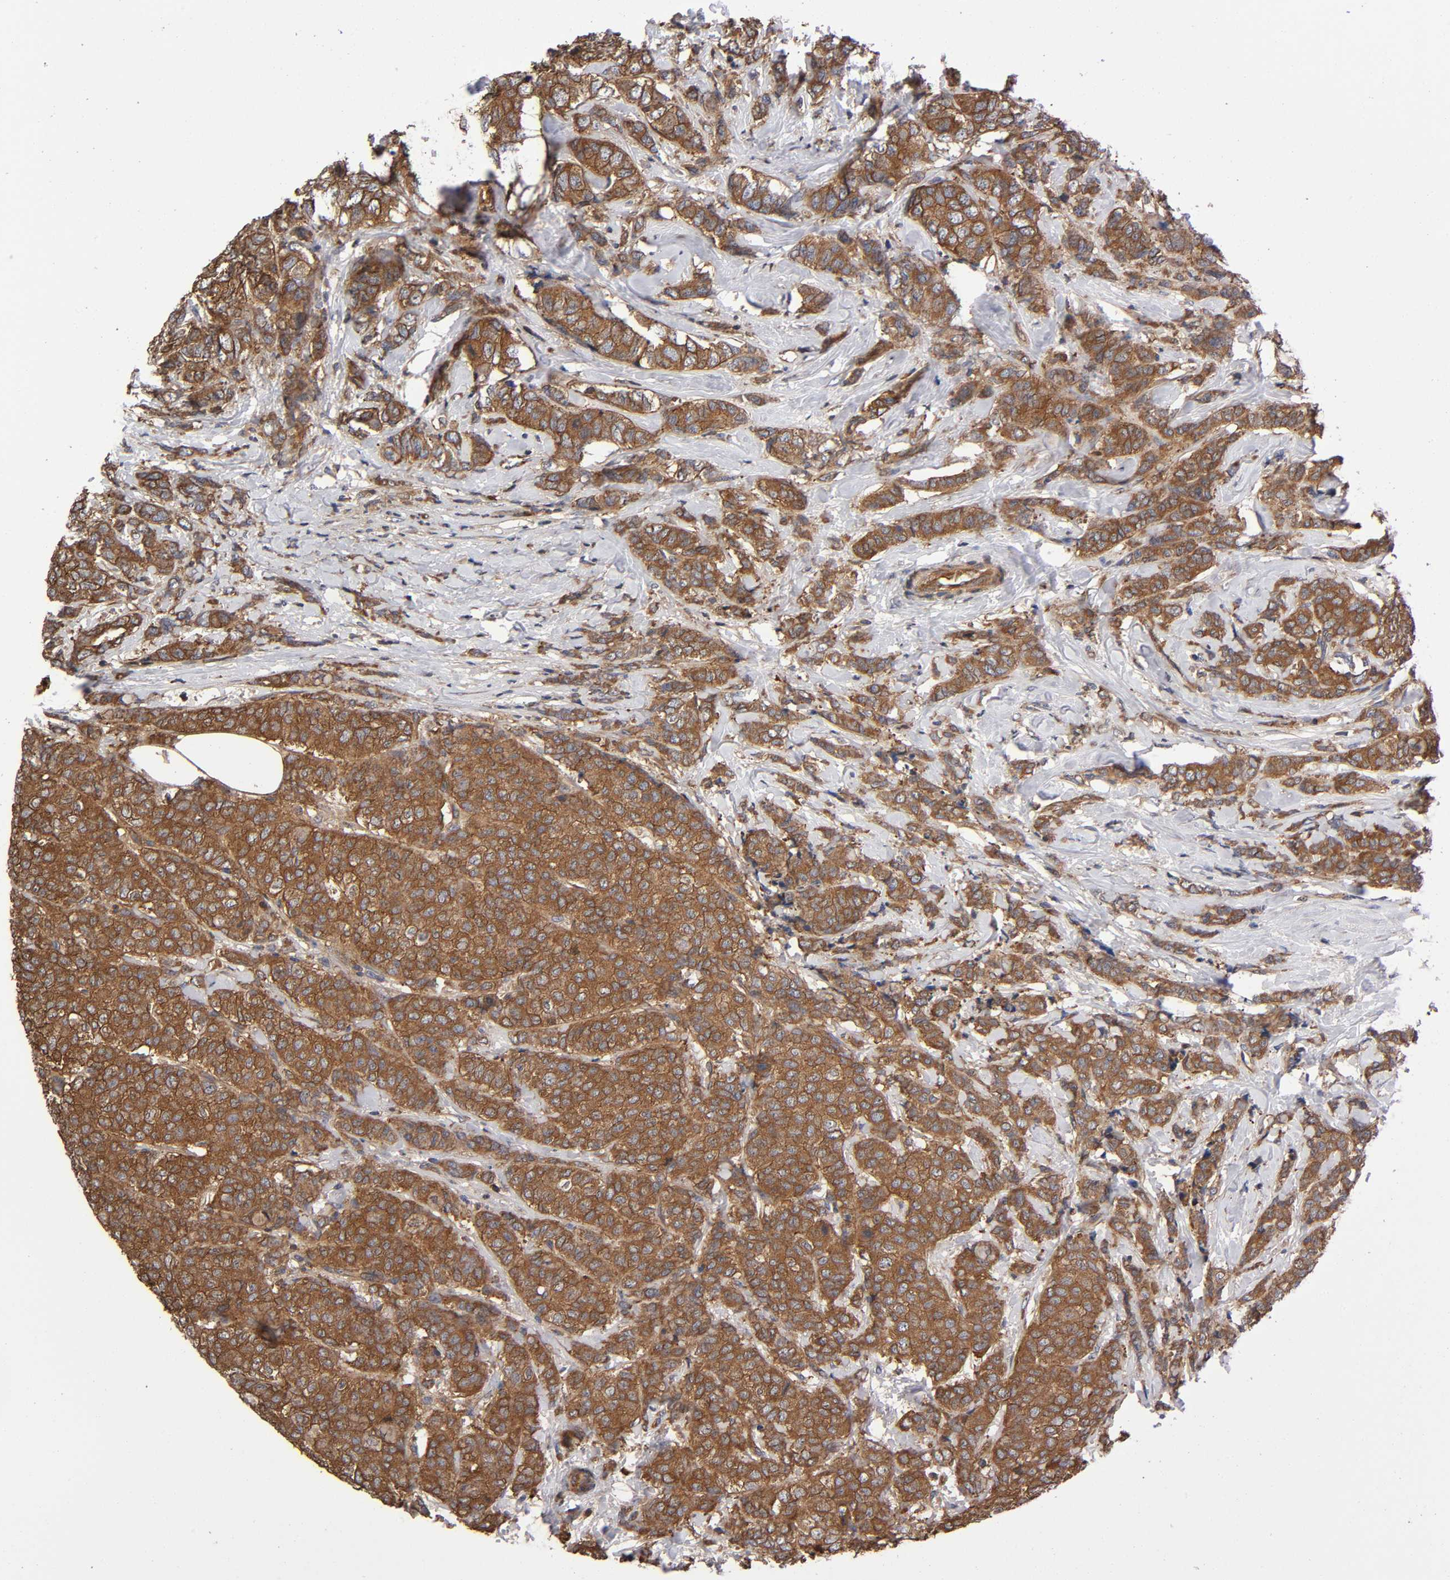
{"staining": {"intensity": "strong", "quantity": ">75%", "location": "cytoplasmic/membranous"}, "tissue": "breast cancer", "cell_type": "Tumor cells", "image_type": "cancer", "snomed": [{"axis": "morphology", "description": "Lobular carcinoma"}, {"axis": "topography", "description": "Breast"}], "caption": "IHC staining of breast cancer (lobular carcinoma), which shows high levels of strong cytoplasmic/membranous expression in approximately >75% of tumor cells indicating strong cytoplasmic/membranous protein positivity. The staining was performed using DAB (3,3'-diaminobenzidine) (brown) for protein detection and nuclei were counterstained in hematoxylin (blue).", "gene": "LAMTOR2", "patient": {"sex": "female", "age": 60}}